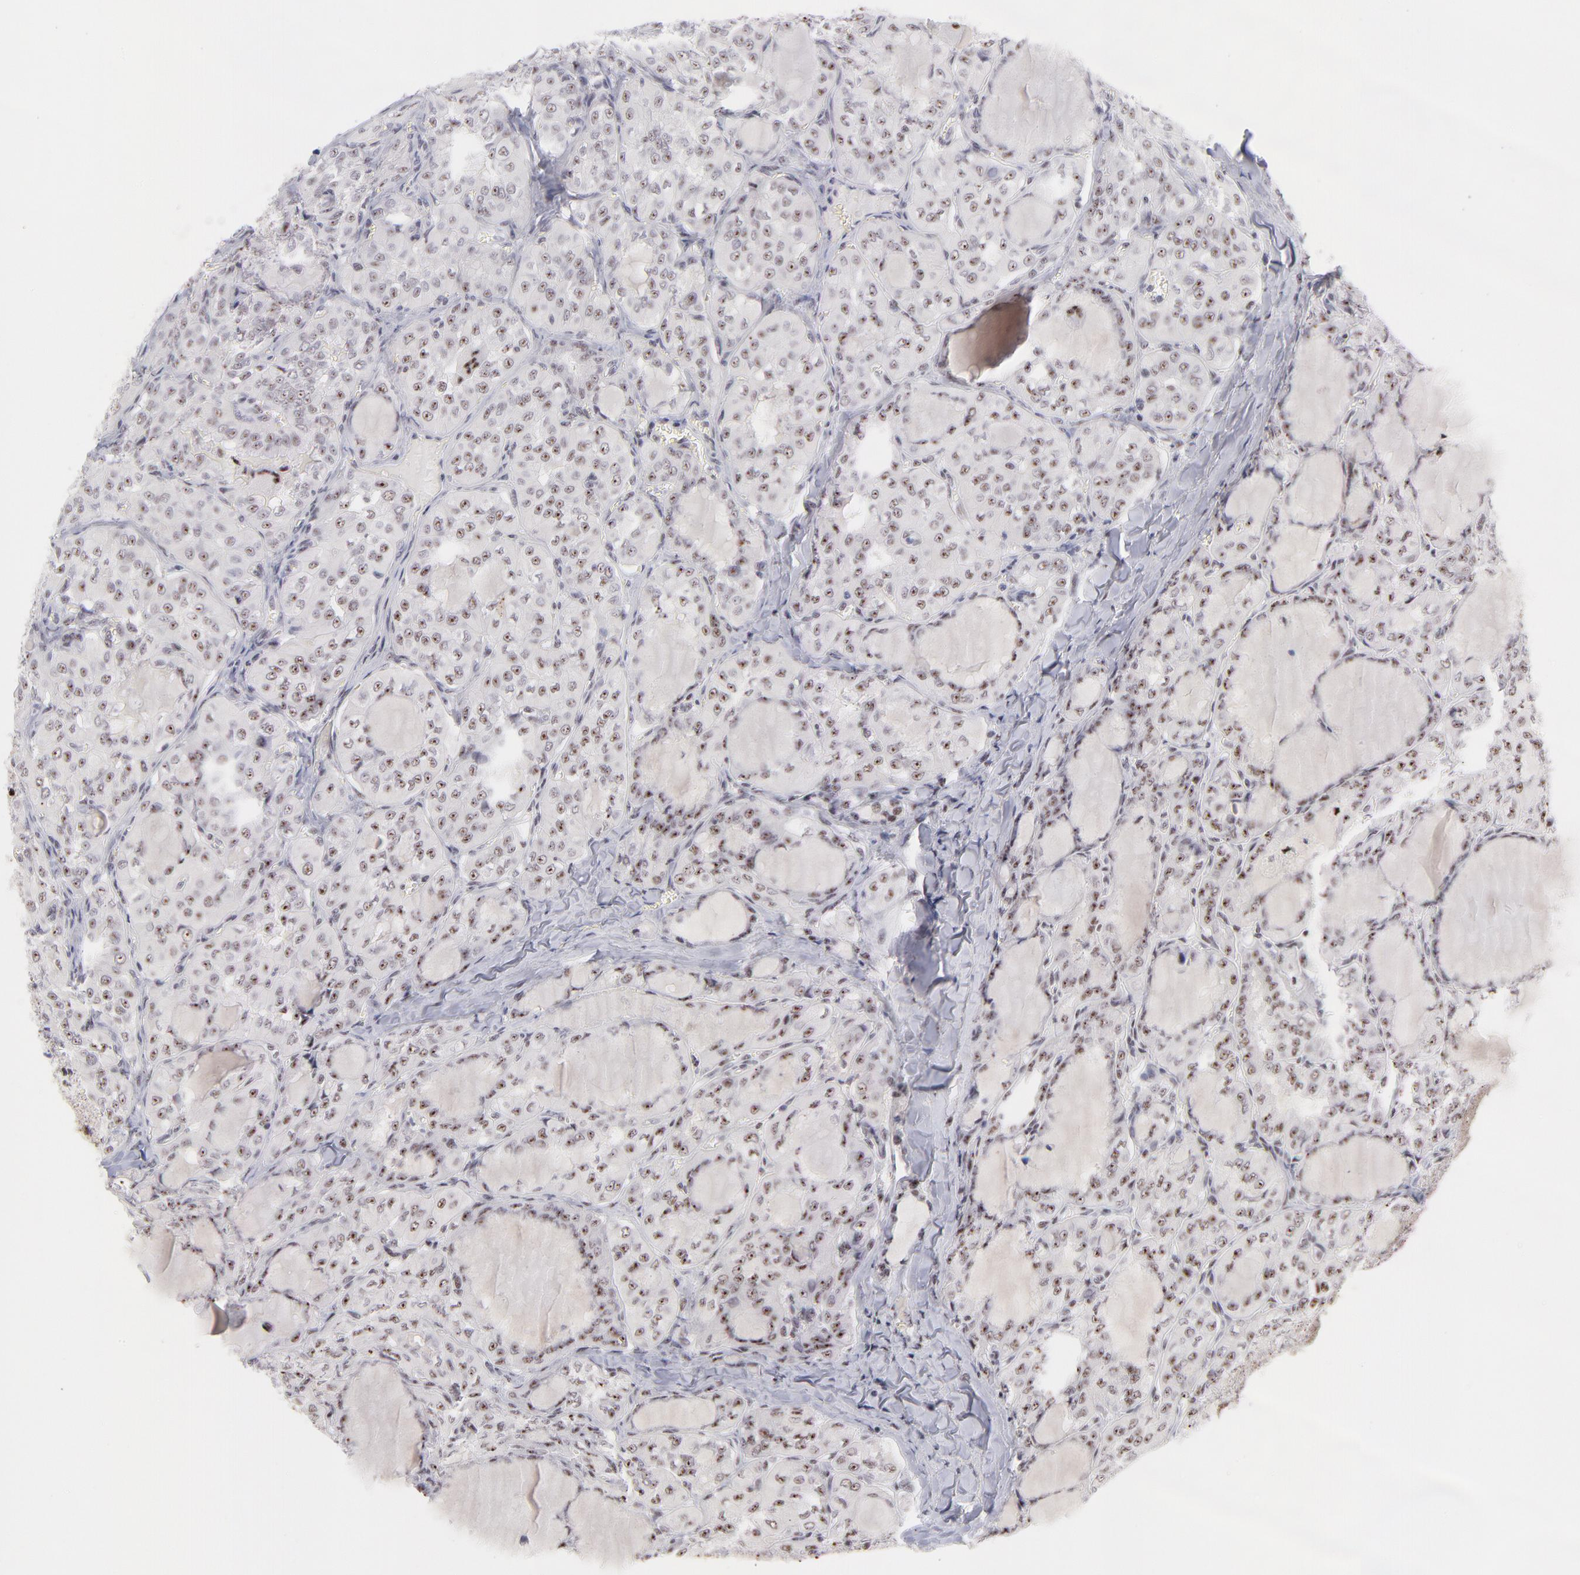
{"staining": {"intensity": "moderate", "quantity": ">75%", "location": "nuclear"}, "tissue": "thyroid cancer", "cell_type": "Tumor cells", "image_type": "cancer", "snomed": [{"axis": "morphology", "description": "Papillary adenocarcinoma, NOS"}, {"axis": "topography", "description": "Thyroid gland"}], "caption": "About >75% of tumor cells in human thyroid cancer exhibit moderate nuclear protein staining as visualized by brown immunohistochemical staining.", "gene": "CDC25C", "patient": {"sex": "male", "age": 20}}